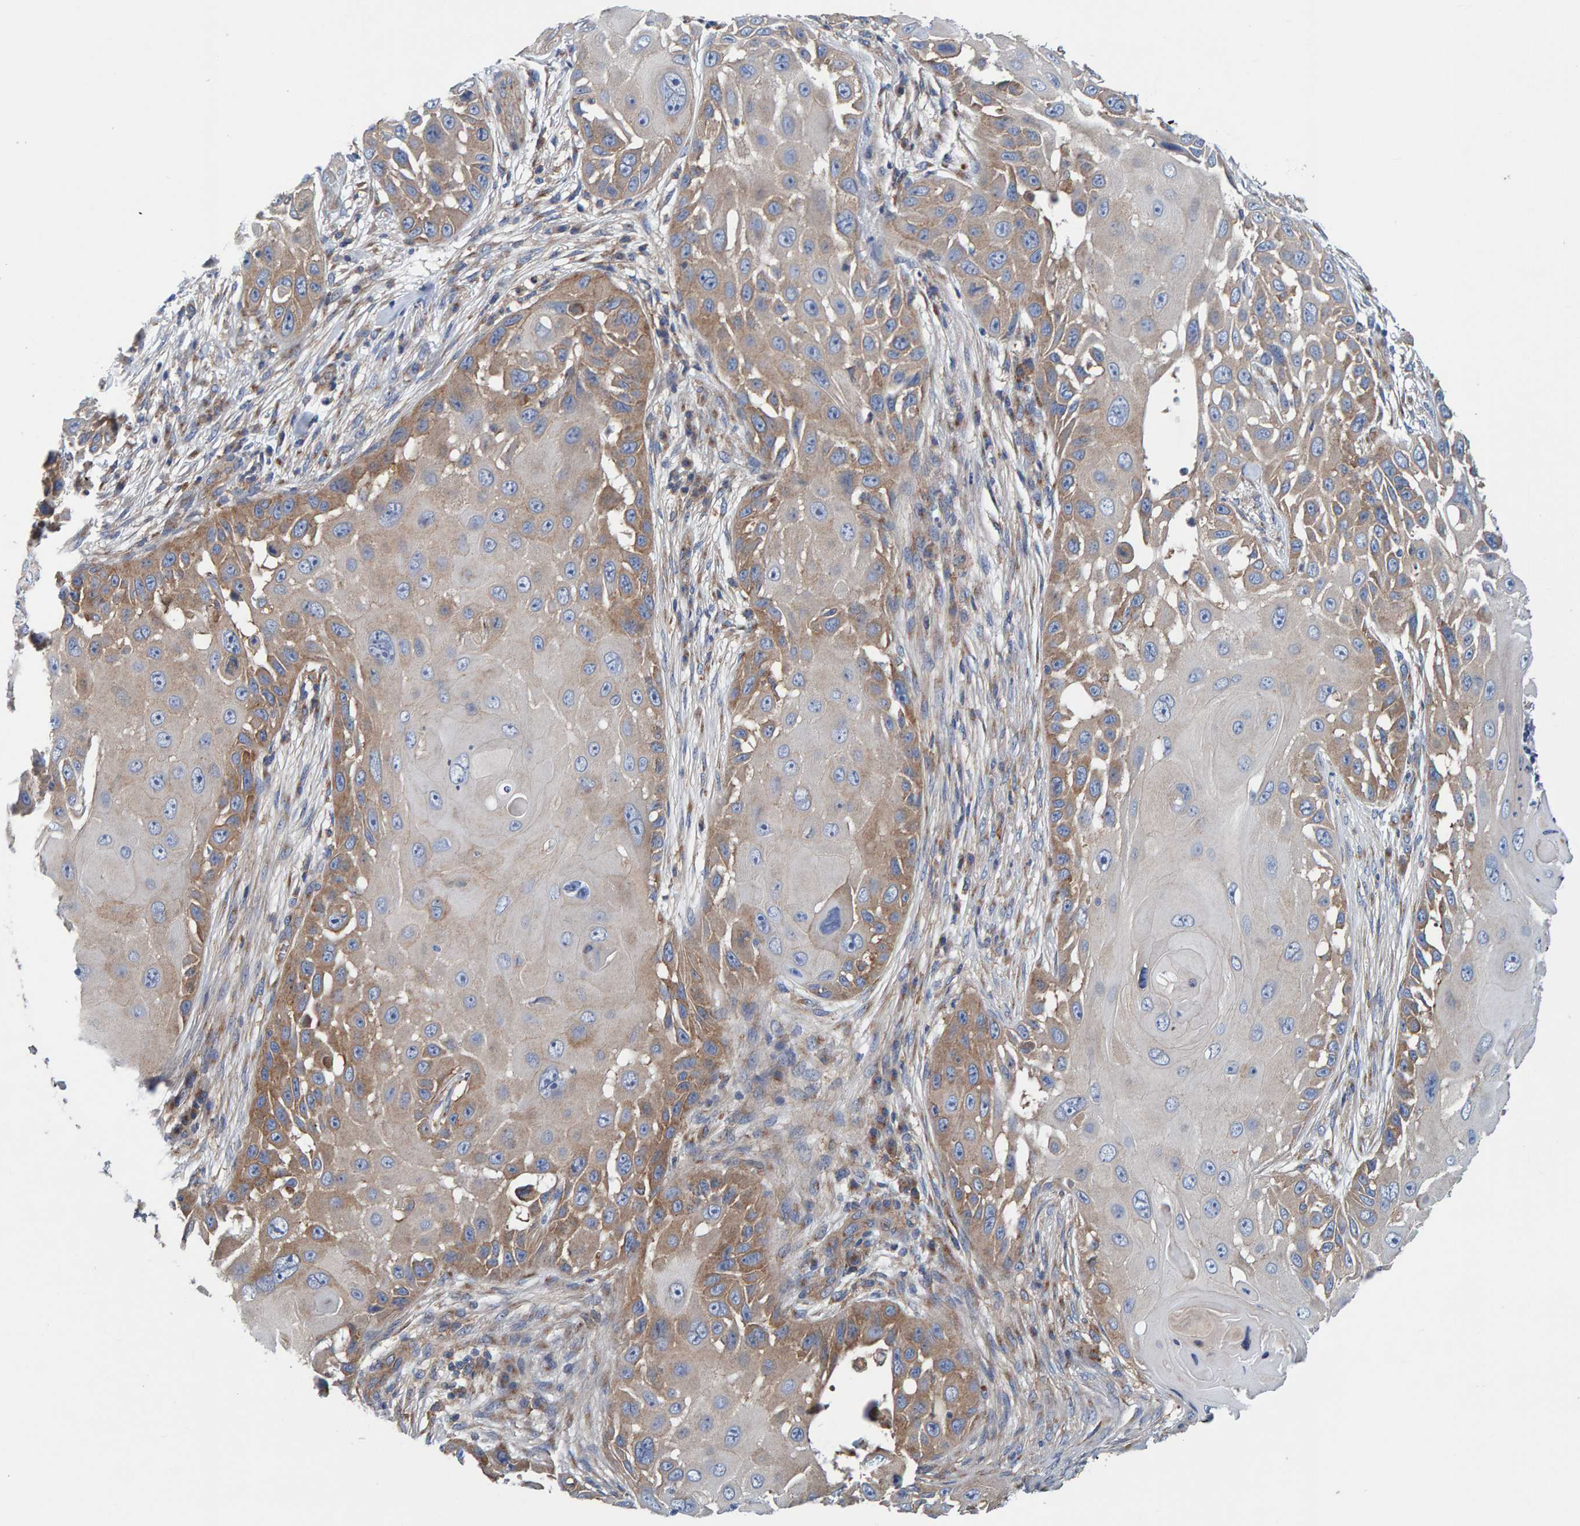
{"staining": {"intensity": "weak", "quantity": "25%-75%", "location": "cytoplasmic/membranous"}, "tissue": "skin cancer", "cell_type": "Tumor cells", "image_type": "cancer", "snomed": [{"axis": "morphology", "description": "Squamous cell carcinoma, NOS"}, {"axis": "topography", "description": "Skin"}], "caption": "IHC of human skin squamous cell carcinoma exhibits low levels of weak cytoplasmic/membranous positivity in approximately 25%-75% of tumor cells.", "gene": "MKLN1", "patient": {"sex": "female", "age": 44}}